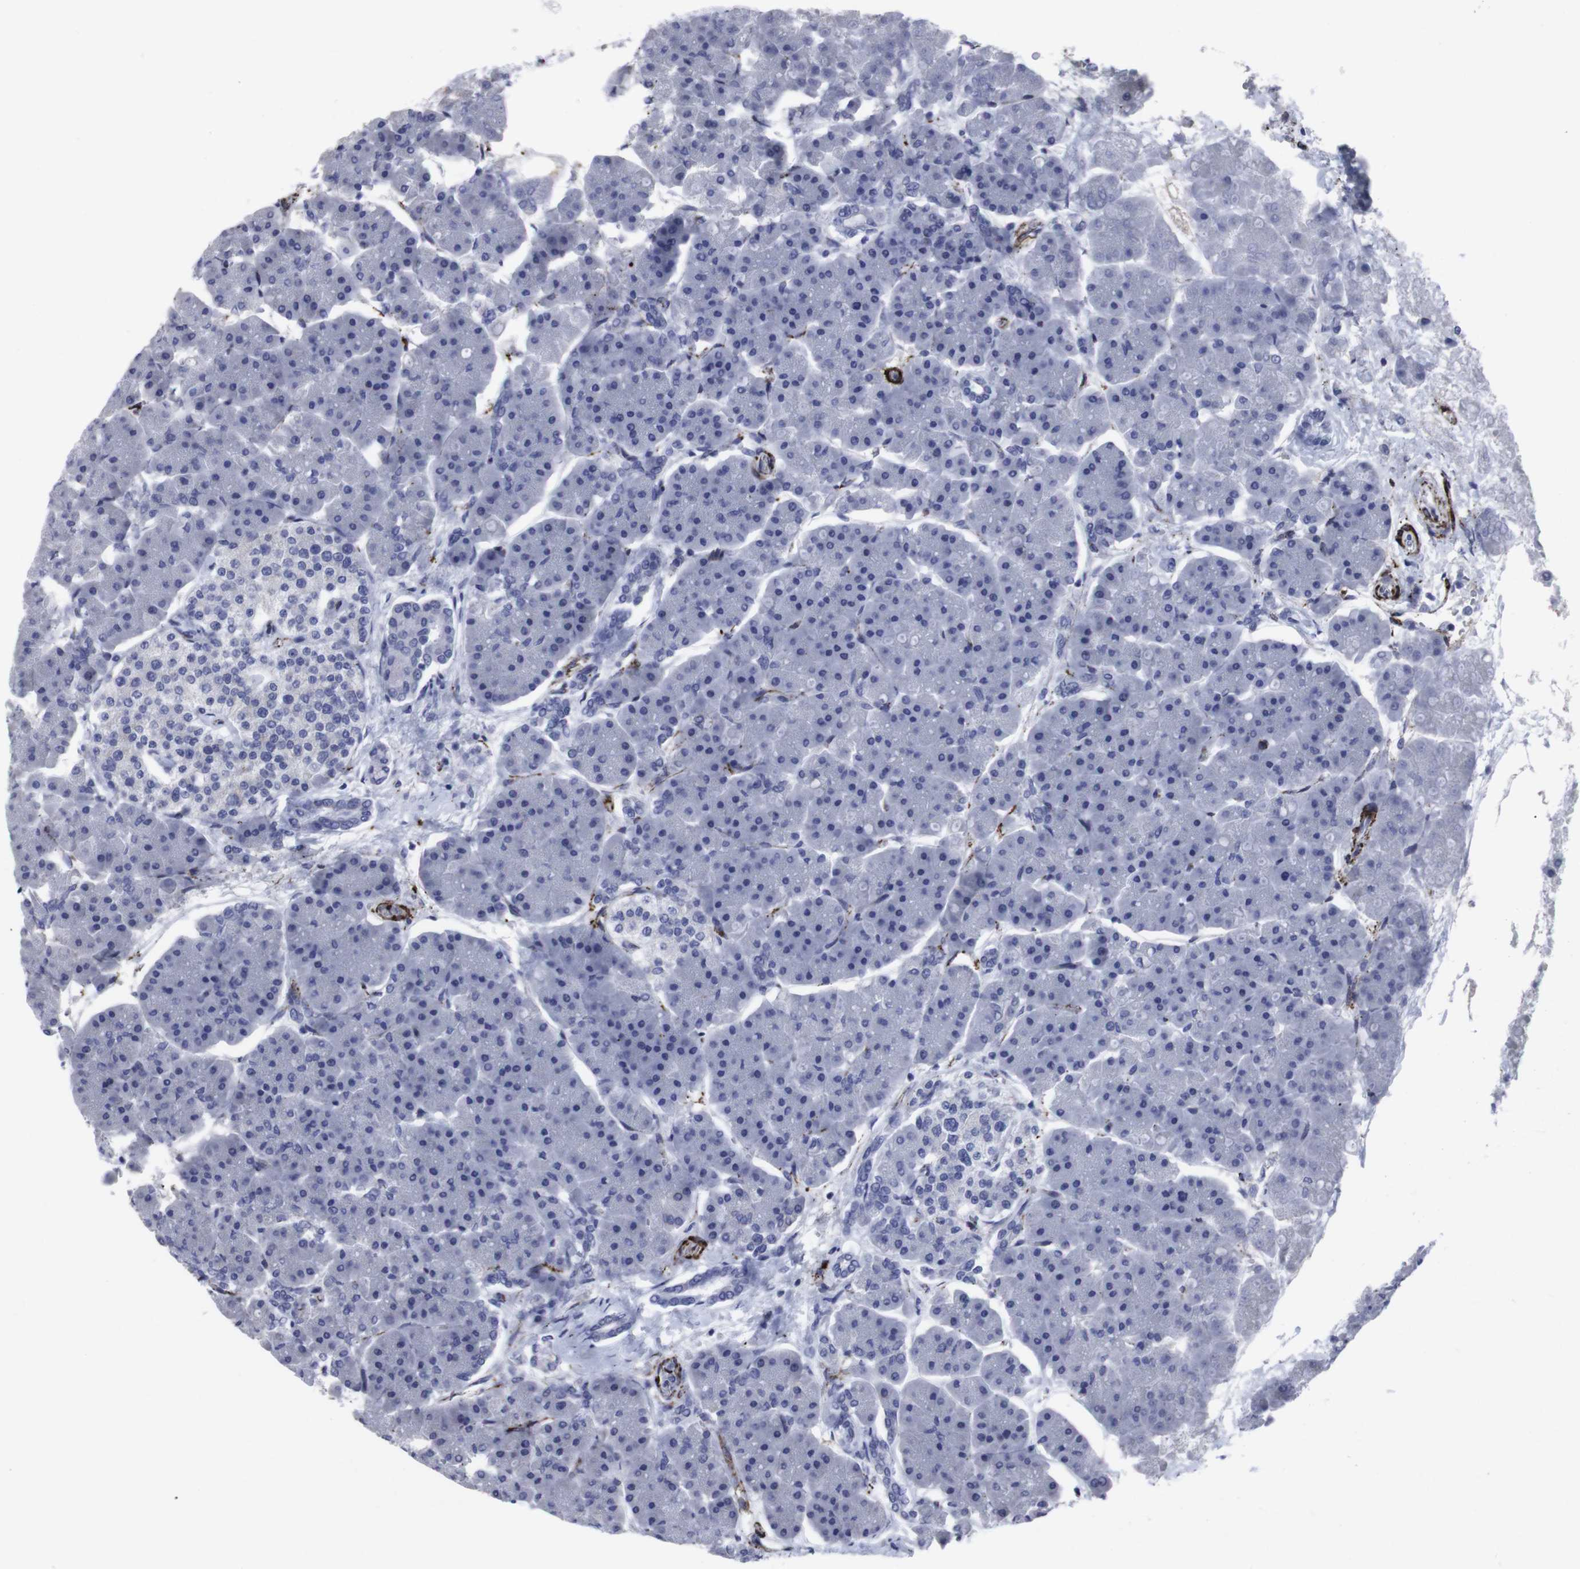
{"staining": {"intensity": "negative", "quantity": "none", "location": "none"}, "tissue": "pancreas", "cell_type": "Exocrine glandular cells", "image_type": "normal", "snomed": [{"axis": "morphology", "description": "Normal tissue, NOS"}, {"axis": "topography", "description": "Pancreas"}], "caption": "This micrograph is of unremarkable pancreas stained with IHC to label a protein in brown with the nuclei are counter-stained blue. There is no positivity in exocrine glandular cells.", "gene": "SNCG", "patient": {"sex": "female", "age": 70}}